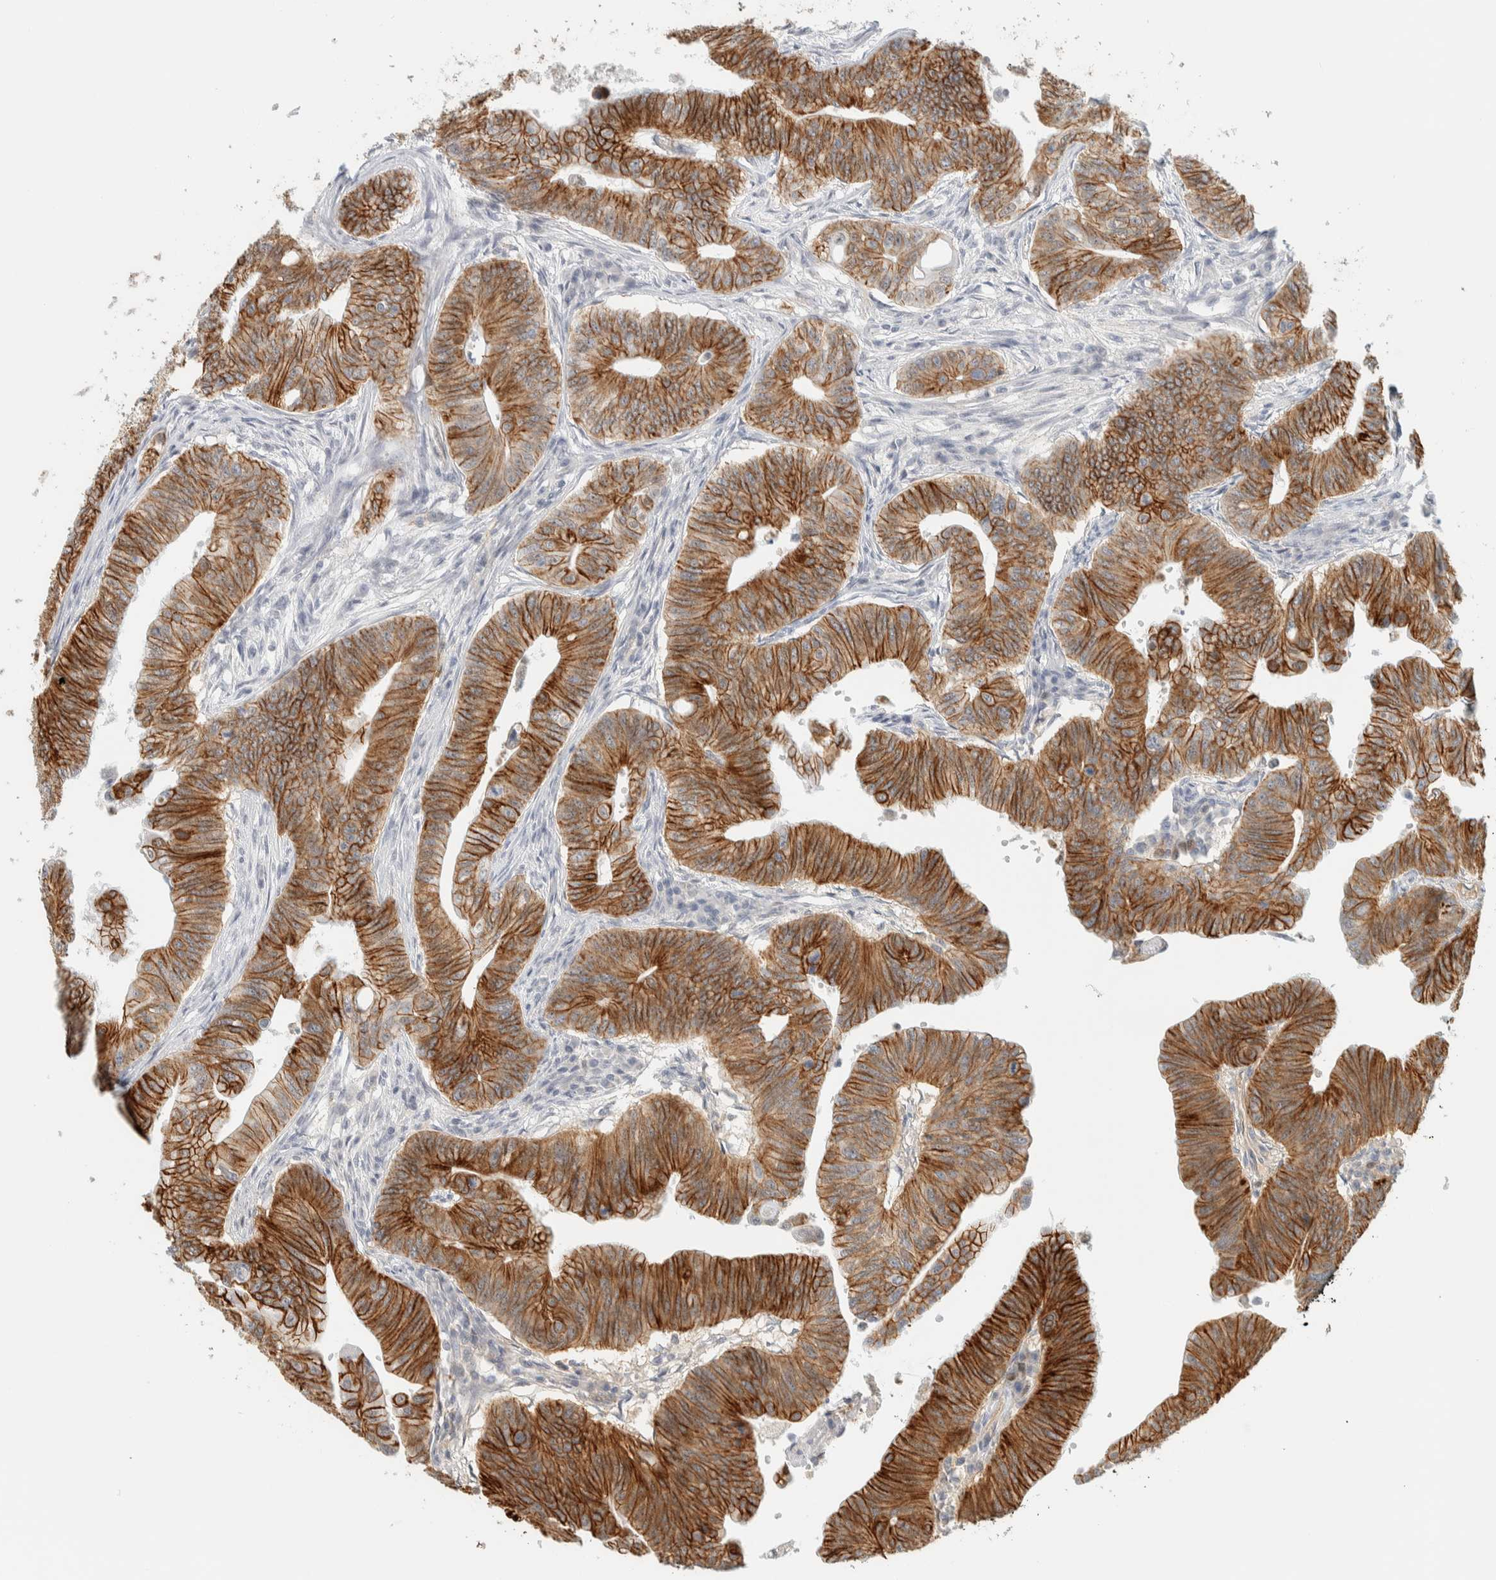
{"staining": {"intensity": "moderate", "quantity": ">75%", "location": "cytoplasmic/membranous"}, "tissue": "colorectal cancer", "cell_type": "Tumor cells", "image_type": "cancer", "snomed": [{"axis": "morphology", "description": "Adenoma, NOS"}, {"axis": "morphology", "description": "Adenocarcinoma, NOS"}, {"axis": "topography", "description": "Colon"}], "caption": "A high-resolution histopathology image shows immunohistochemistry (IHC) staining of colorectal adenoma, which demonstrates moderate cytoplasmic/membranous staining in about >75% of tumor cells. (brown staining indicates protein expression, while blue staining denotes nuclei).", "gene": "CDH17", "patient": {"sex": "male", "age": 79}}